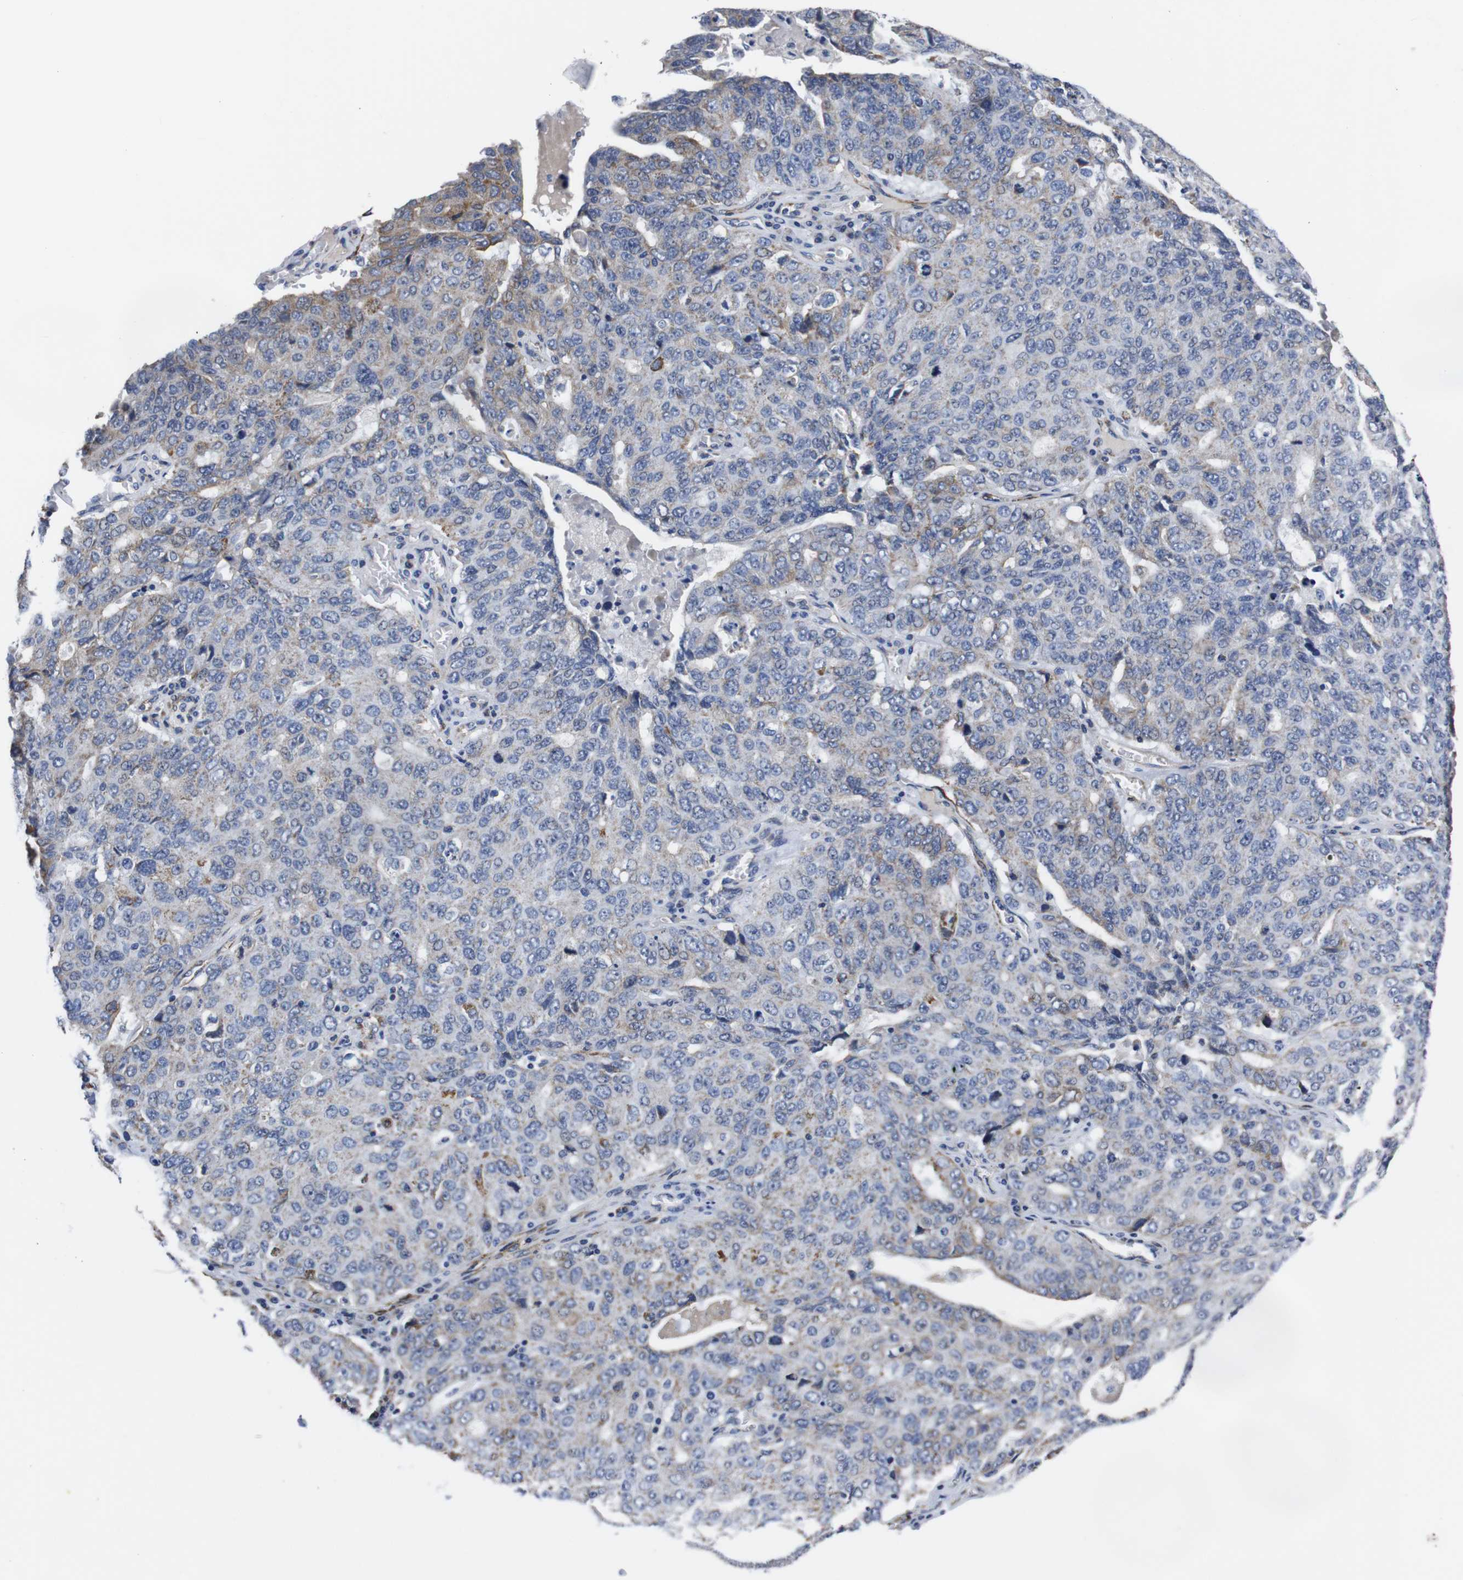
{"staining": {"intensity": "moderate", "quantity": "<25%", "location": "cytoplasmic/membranous"}, "tissue": "ovarian cancer", "cell_type": "Tumor cells", "image_type": "cancer", "snomed": [{"axis": "morphology", "description": "Carcinoma, endometroid"}, {"axis": "topography", "description": "Ovary"}], "caption": "A photomicrograph of human ovarian cancer stained for a protein demonstrates moderate cytoplasmic/membranous brown staining in tumor cells.", "gene": "WNT10A", "patient": {"sex": "female", "age": 62}}